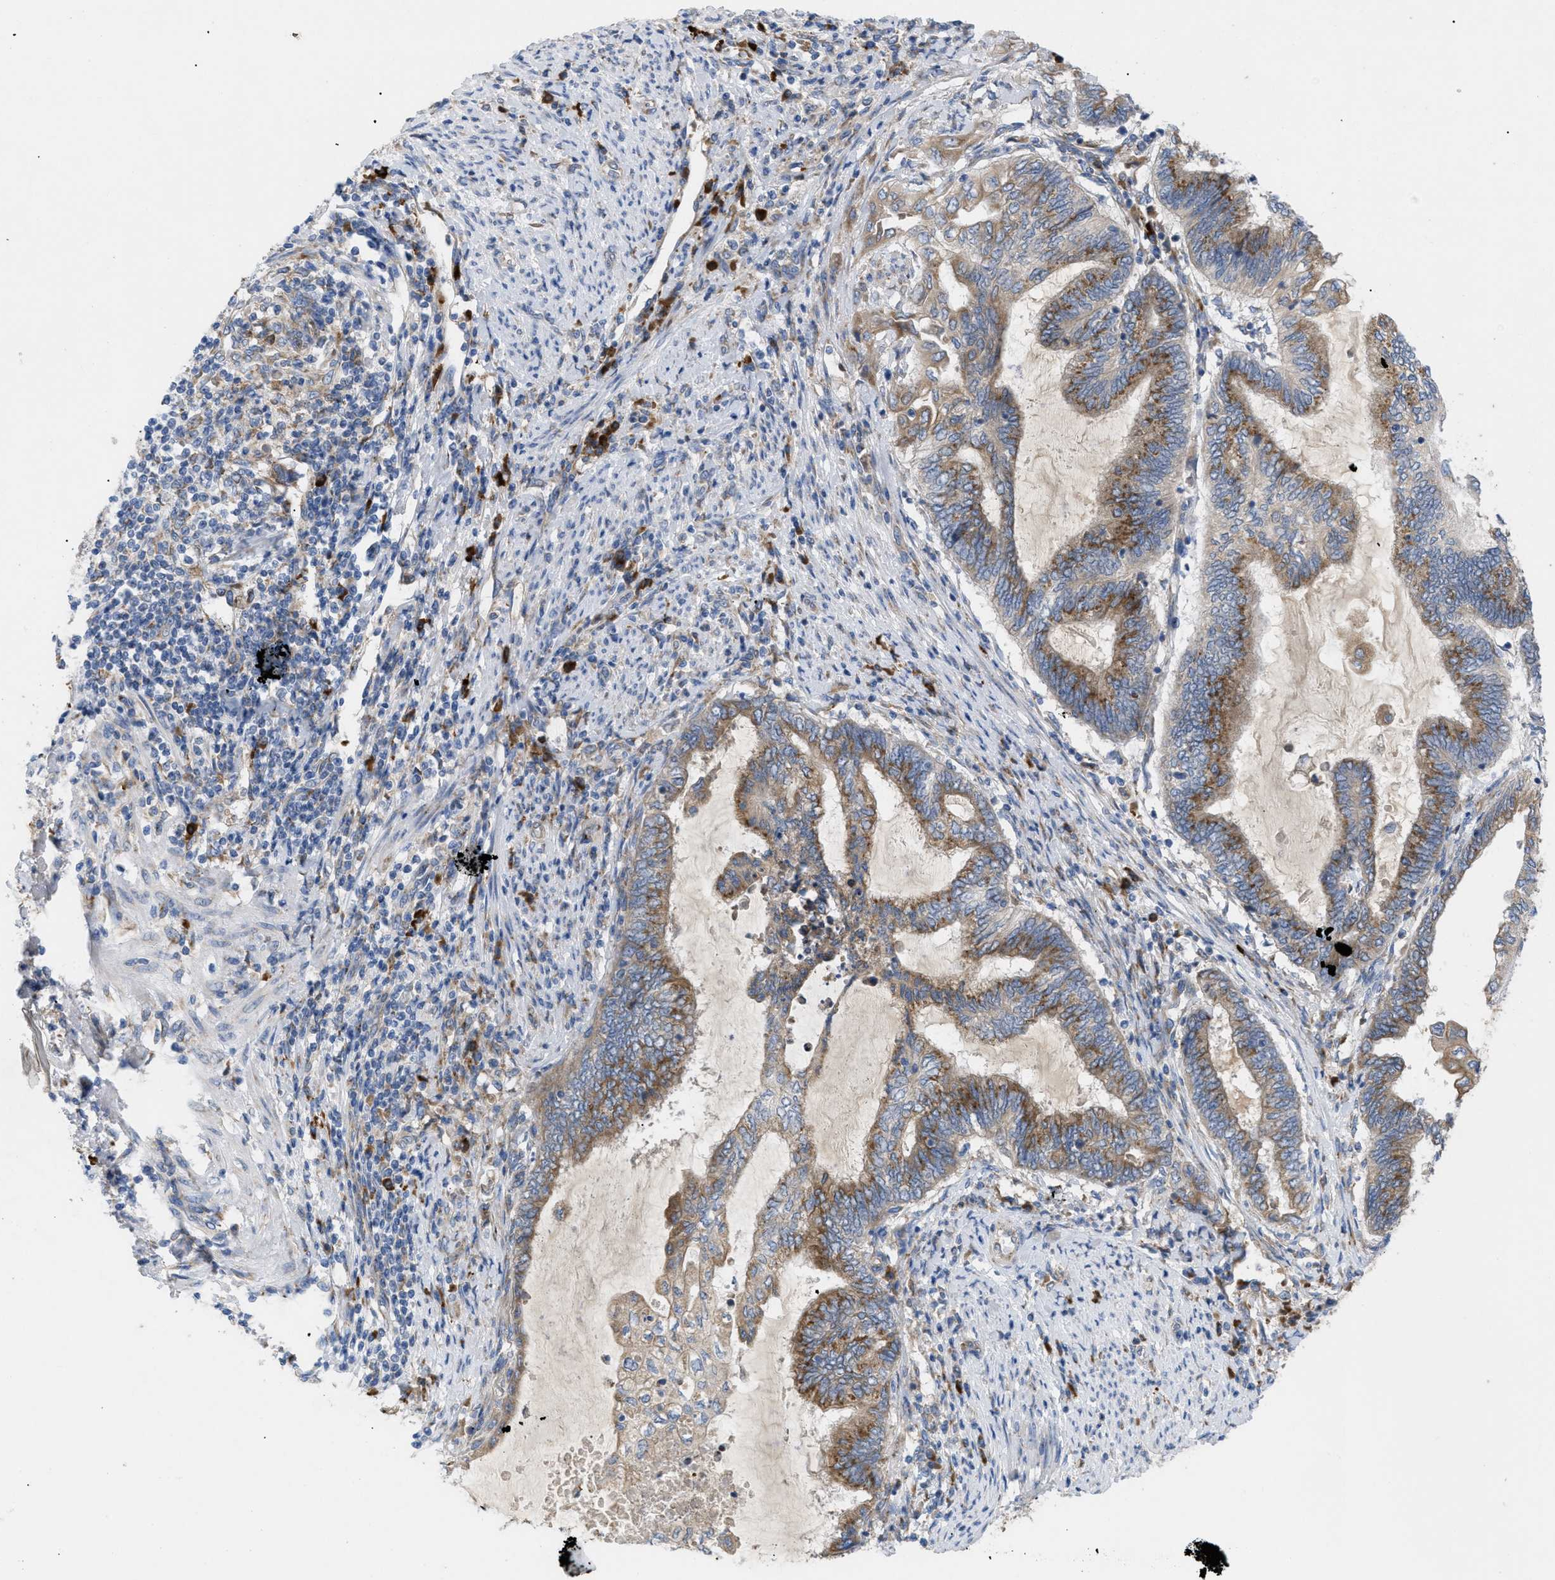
{"staining": {"intensity": "moderate", "quantity": ">75%", "location": "cytoplasmic/membranous"}, "tissue": "endometrial cancer", "cell_type": "Tumor cells", "image_type": "cancer", "snomed": [{"axis": "morphology", "description": "Adenocarcinoma, NOS"}, {"axis": "topography", "description": "Uterus"}, {"axis": "topography", "description": "Endometrium"}], "caption": "Human adenocarcinoma (endometrial) stained with a protein marker exhibits moderate staining in tumor cells.", "gene": "SLC50A1", "patient": {"sex": "female", "age": 70}}